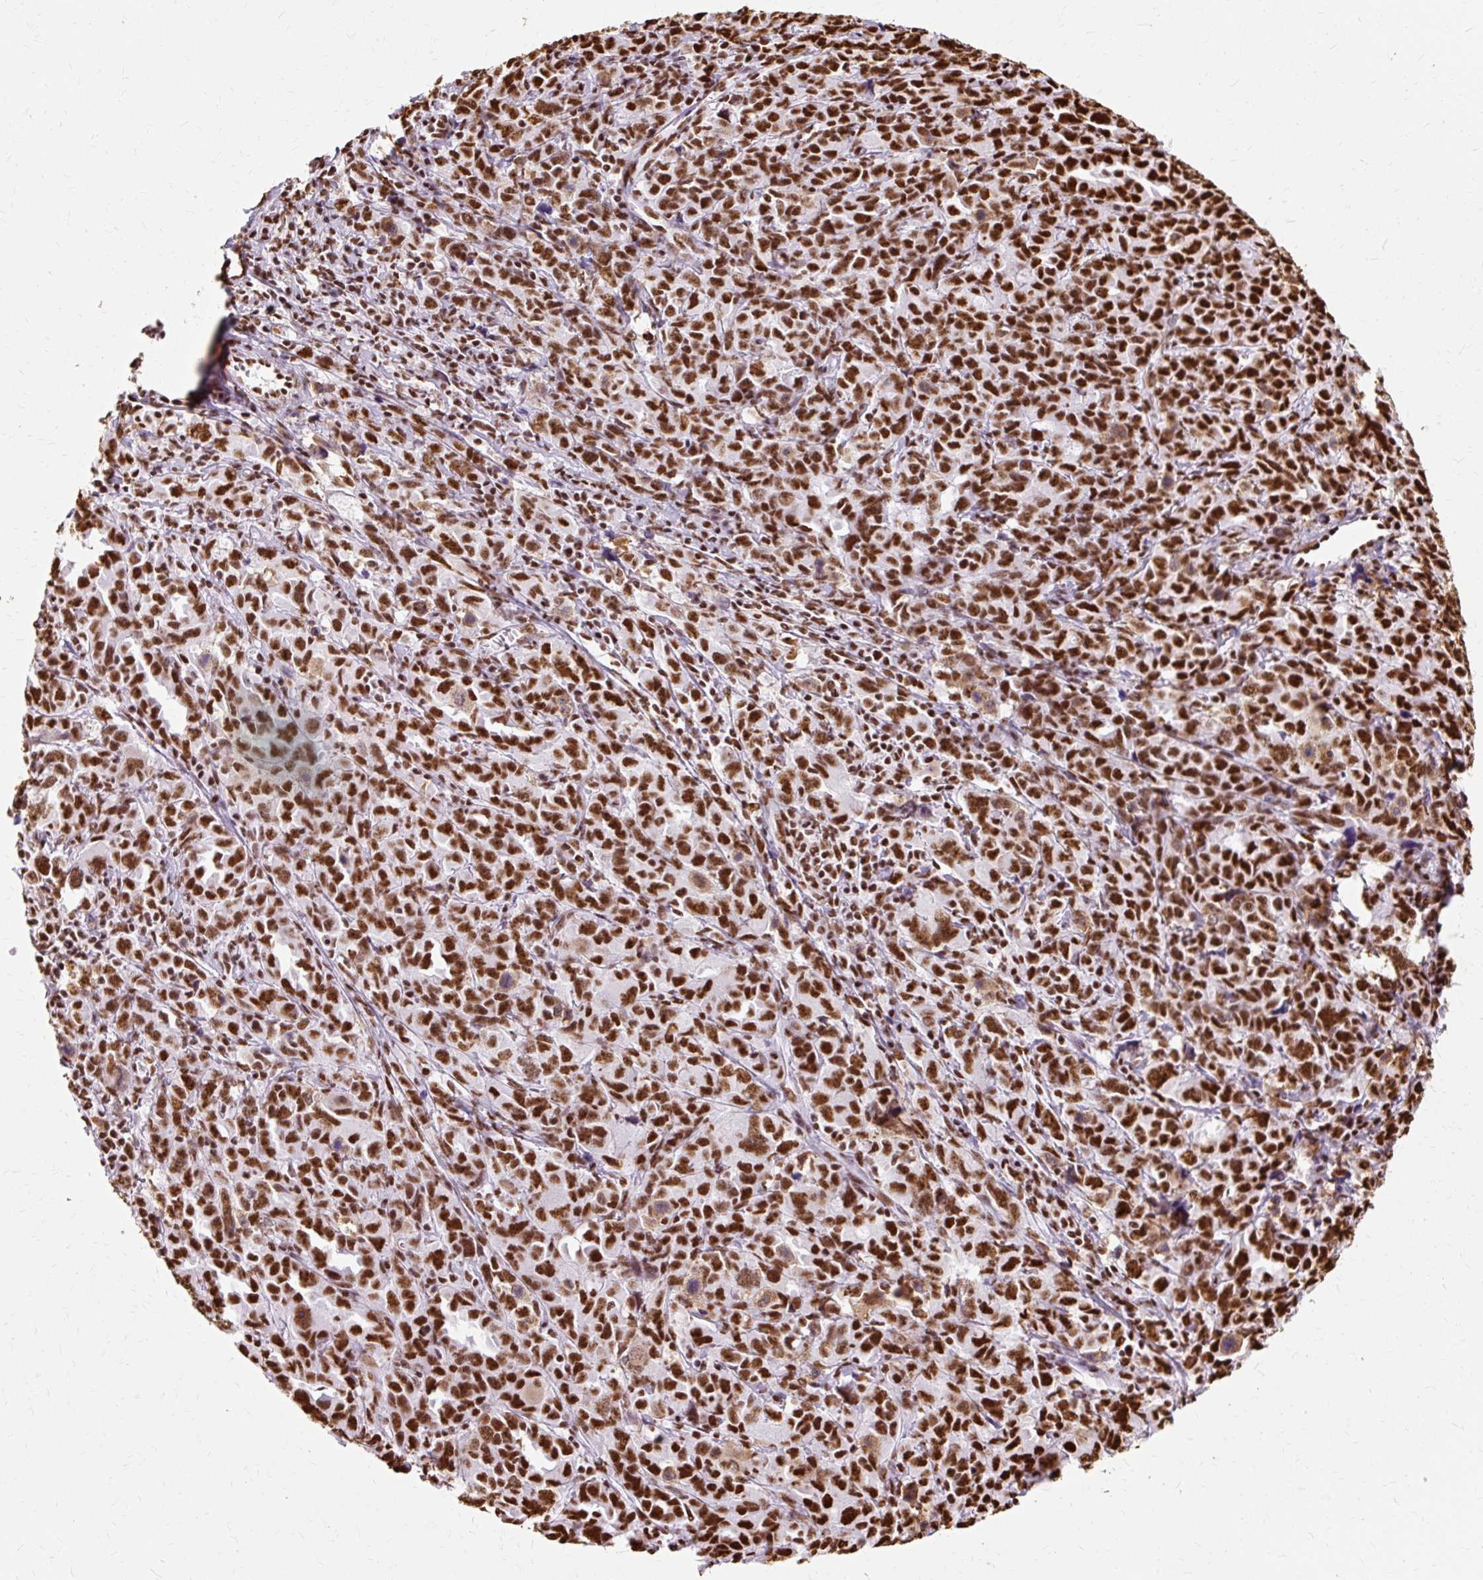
{"staining": {"intensity": "strong", "quantity": ">75%", "location": "cytoplasmic/membranous,nuclear"}, "tissue": "ovarian cancer", "cell_type": "Tumor cells", "image_type": "cancer", "snomed": [{"axis": "morphology", "description": "Adenocarcinoma, NOS"}, {"axis": "morphology", "description": "Carcinoma, endometroid"}, {"axis": "topography", "description": "Ovary"}], "caption": "Immunohistochemical staining of human ovarian cancer displays high levels of strong cytoplasmic/membranous and nuclear protein expression in approximately >75% of tumor cells. The protein of interest is shown in brown color, while the nuclei are stained blue.", "gene": "XRCC6", "patient": {"sex": "female", "age": 72}}